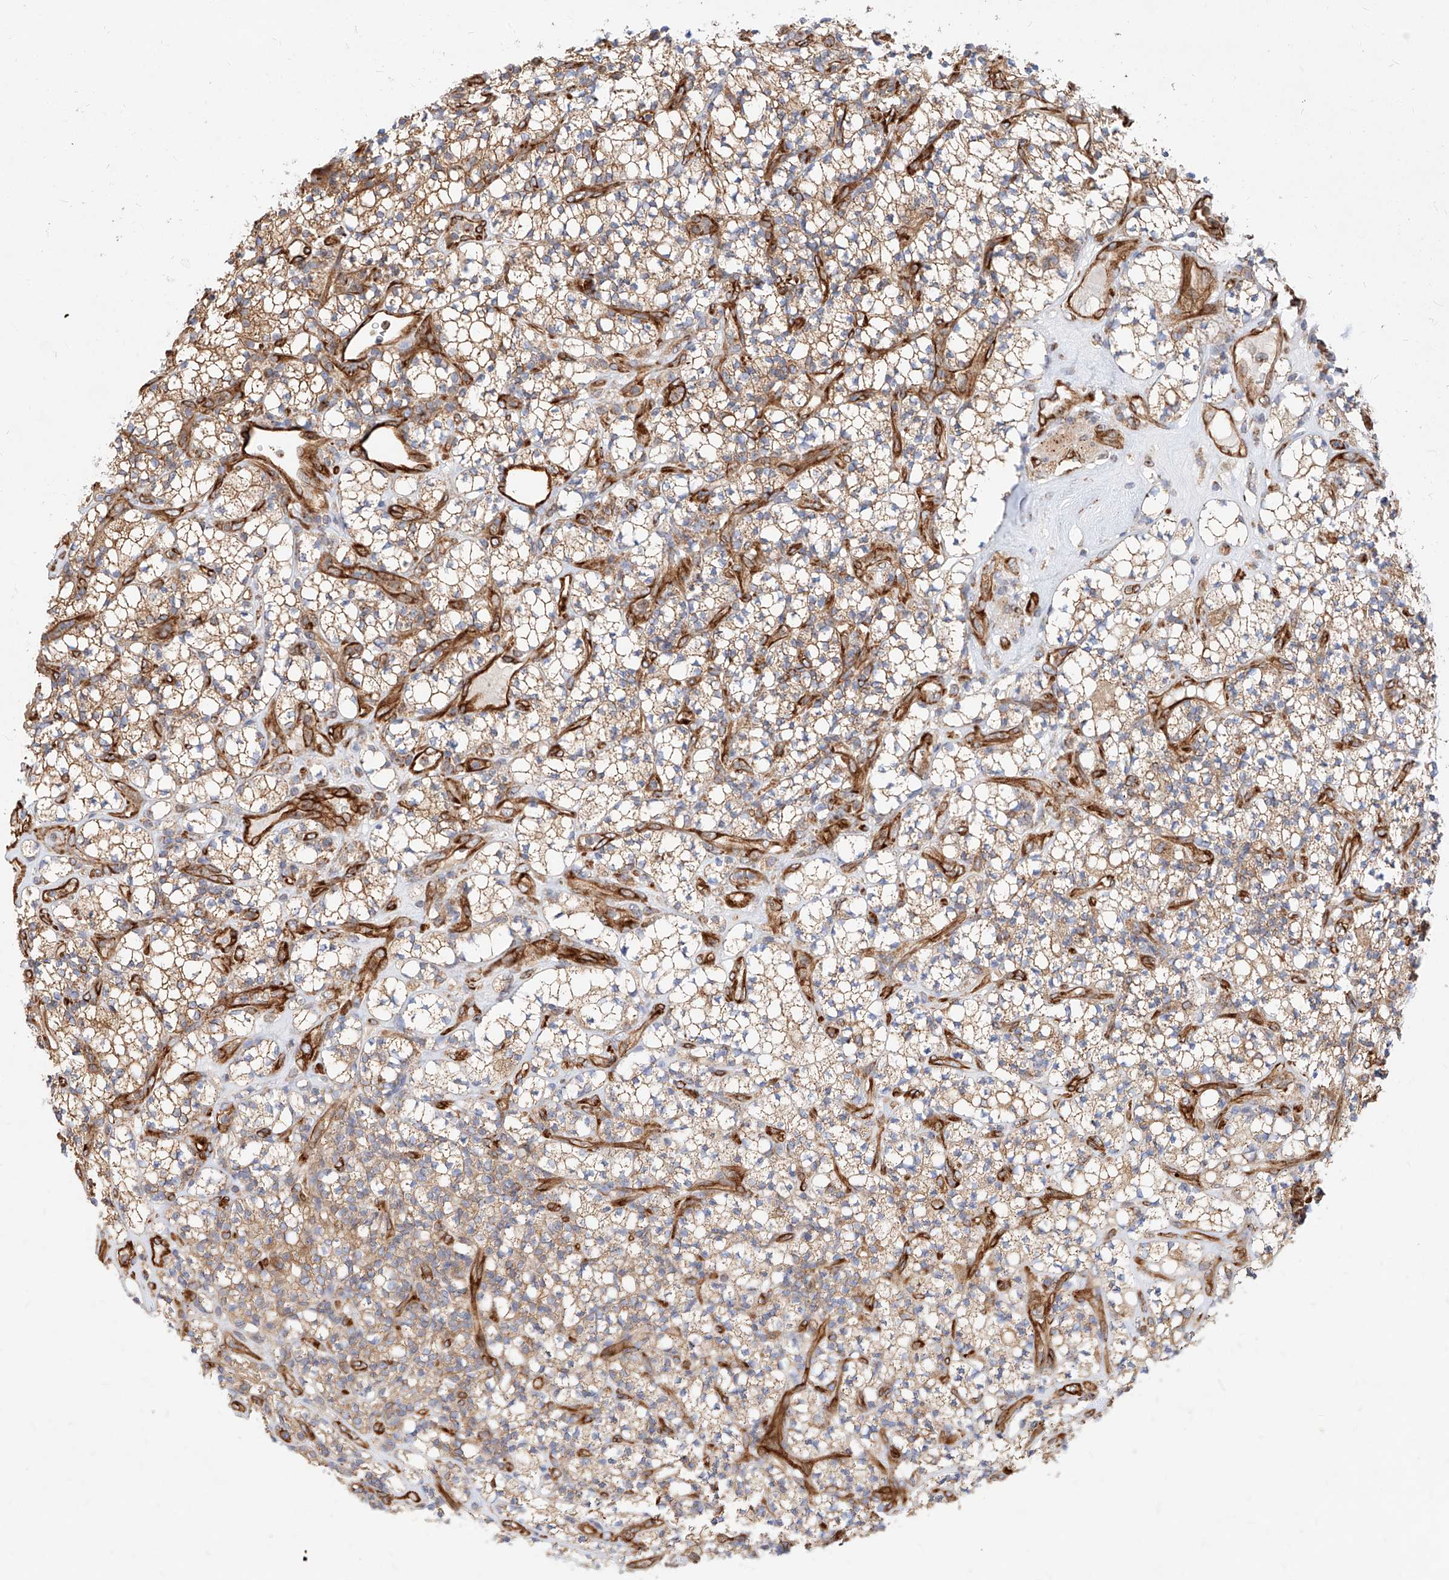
{"staining": {"intensity": "moderate", "quantity": ">75%", "location": "cytoplasmic/membranous"}, "tissue": "renal cancer", "cell_type": "Tumor cells", "image_type": "cancer", "snomed": [{"axis": "morphology", "description": "Adenocarcinoma, NOS"}, {"axis": "topography", "description": "Kidney"}], "caption": "A micrograph showing moderate cytoplasmic/membranous positivity in approximately >75% of tumor cells in renal cancer (adenocarcinoma), as visualized by brown immunohistochemical staining.", "gene": "CSGALNACT2", "patient": {"sex": "male", "age": 77}}